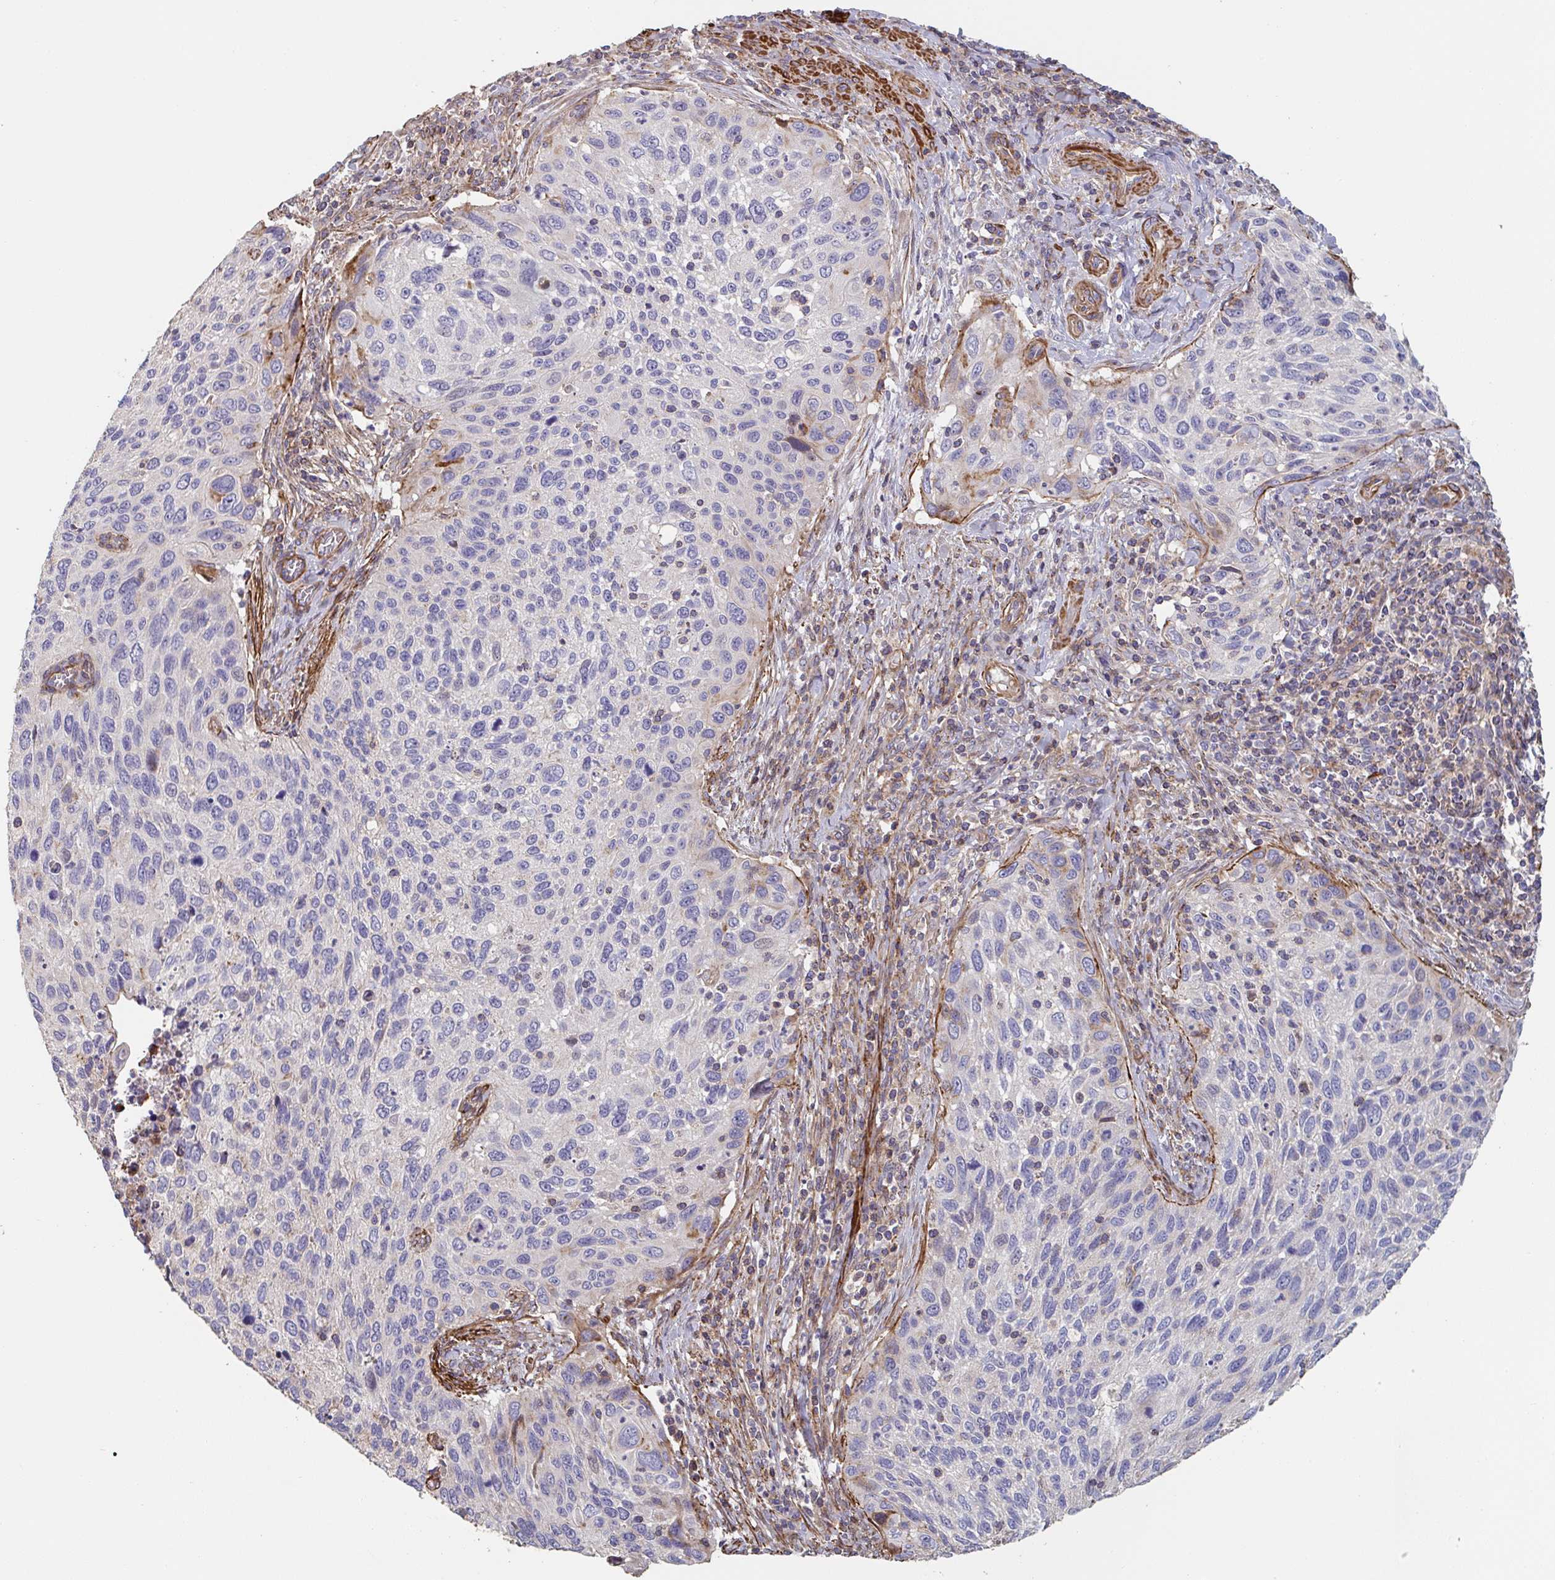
{"staining": {"intensity": "negative", "quantity": "none", "location": "none"}, "tissue": "cervical cancer", "cell_type": "Tumor cells", "image_type": "cancer", "snomed": [{"axis": "morphology", "description": "Squamous cell carcinoma, NOS"}, {"axis": "topography", "description": "Cervix"}], "caption": "This is an IHC image of cervical cancer. There is no staining in tumor cells.", "gene": "FZD2", "patient": {"sex": "female", "age": 70}}